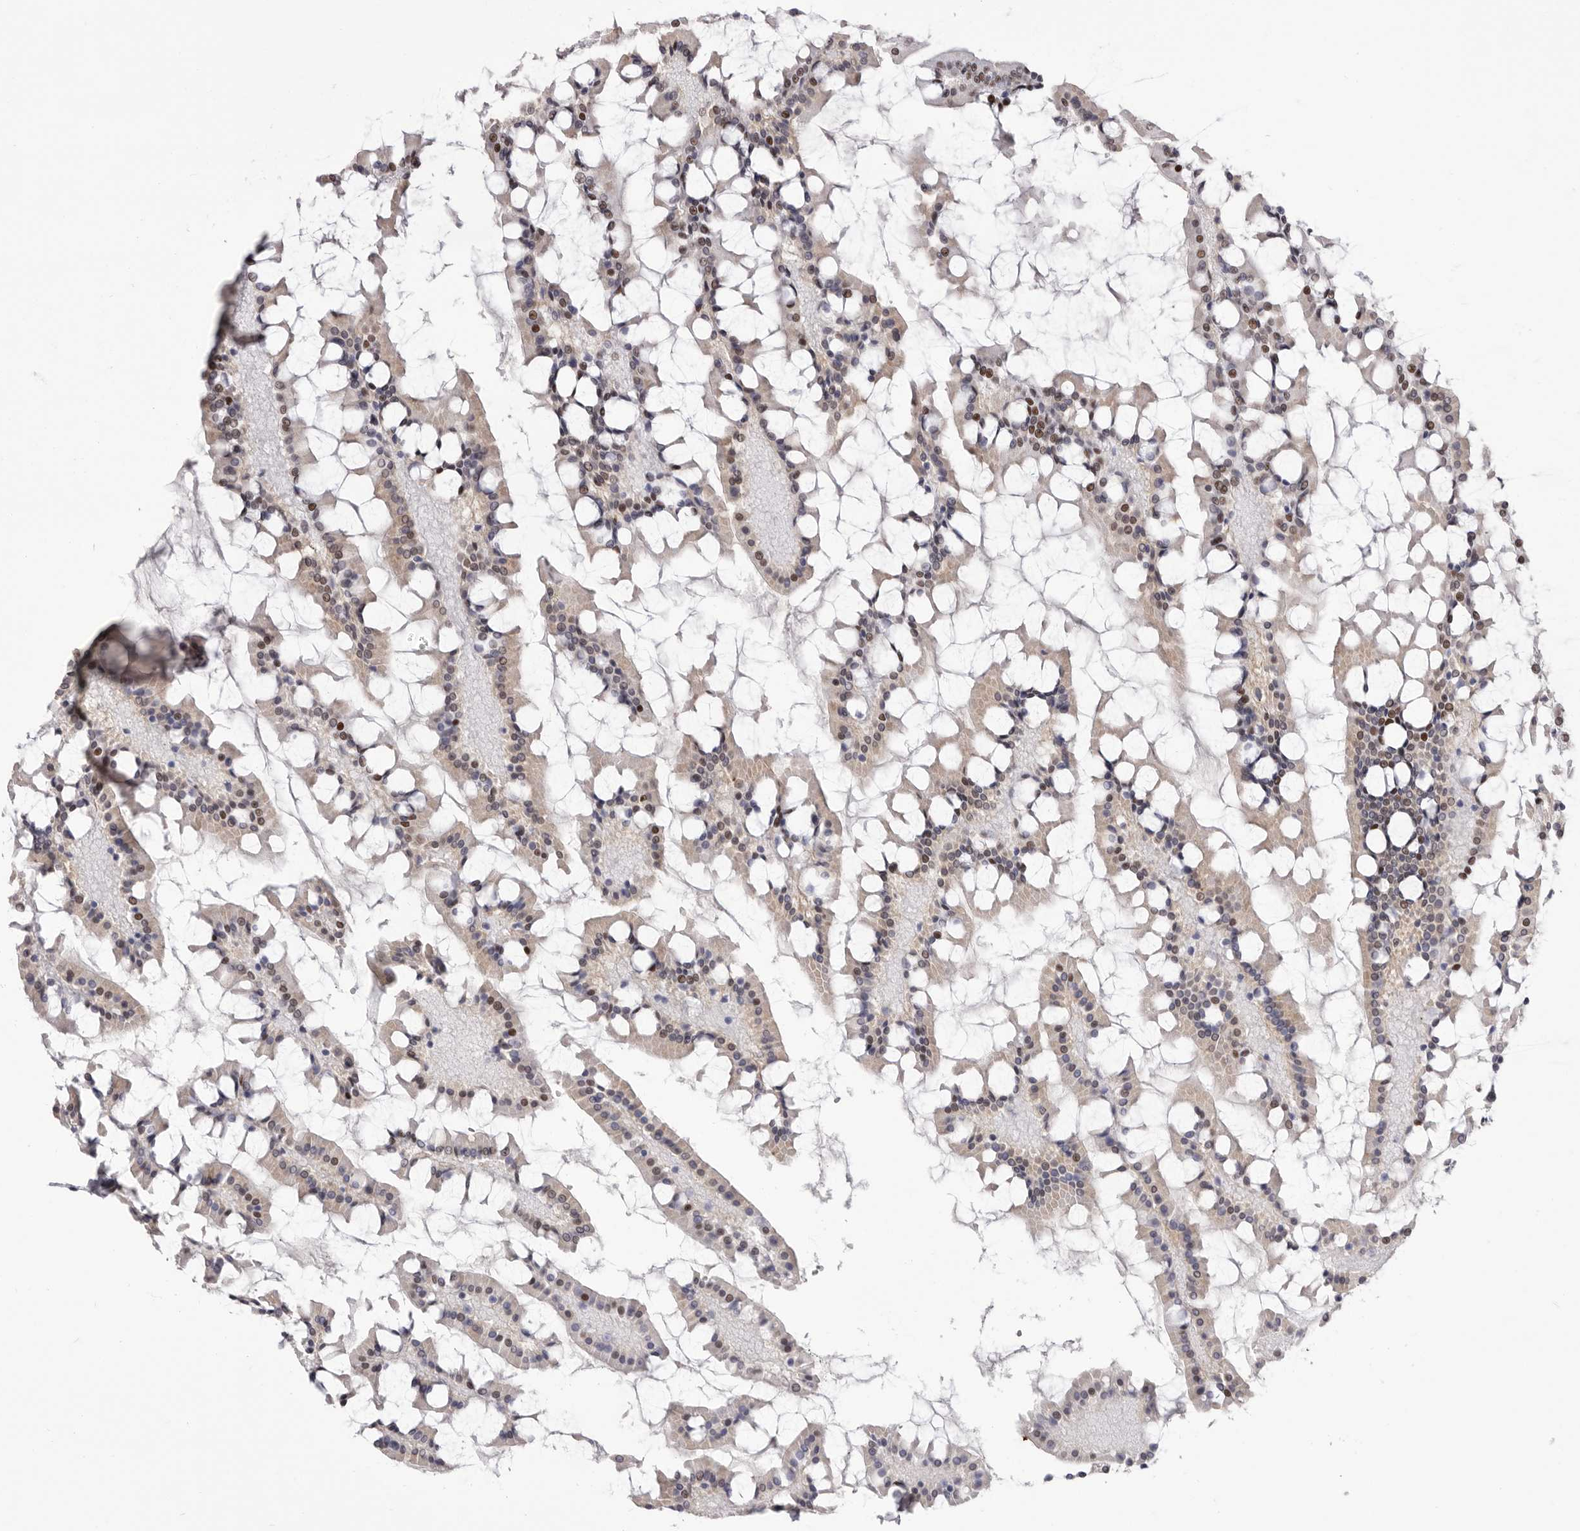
{"staining": {"intensity": "strong", "quantity": "25%-75%", "location": "nuclear"}, "tissue": "small intestine", "cell_type": "Glandular cells", "image_type": "normal", "snomed": [{"axis": "morphology", "description": "Normal tissue, NOS"}, {"axis": "topography", "description": "Small intestine"}], "caption": "Strong nuclear positivity is appreciated in approximately 25%-75% of glandular cells in normal small intestine.", "gene": "ZNF326", "patient": {"sex": "male", "age": 41}}